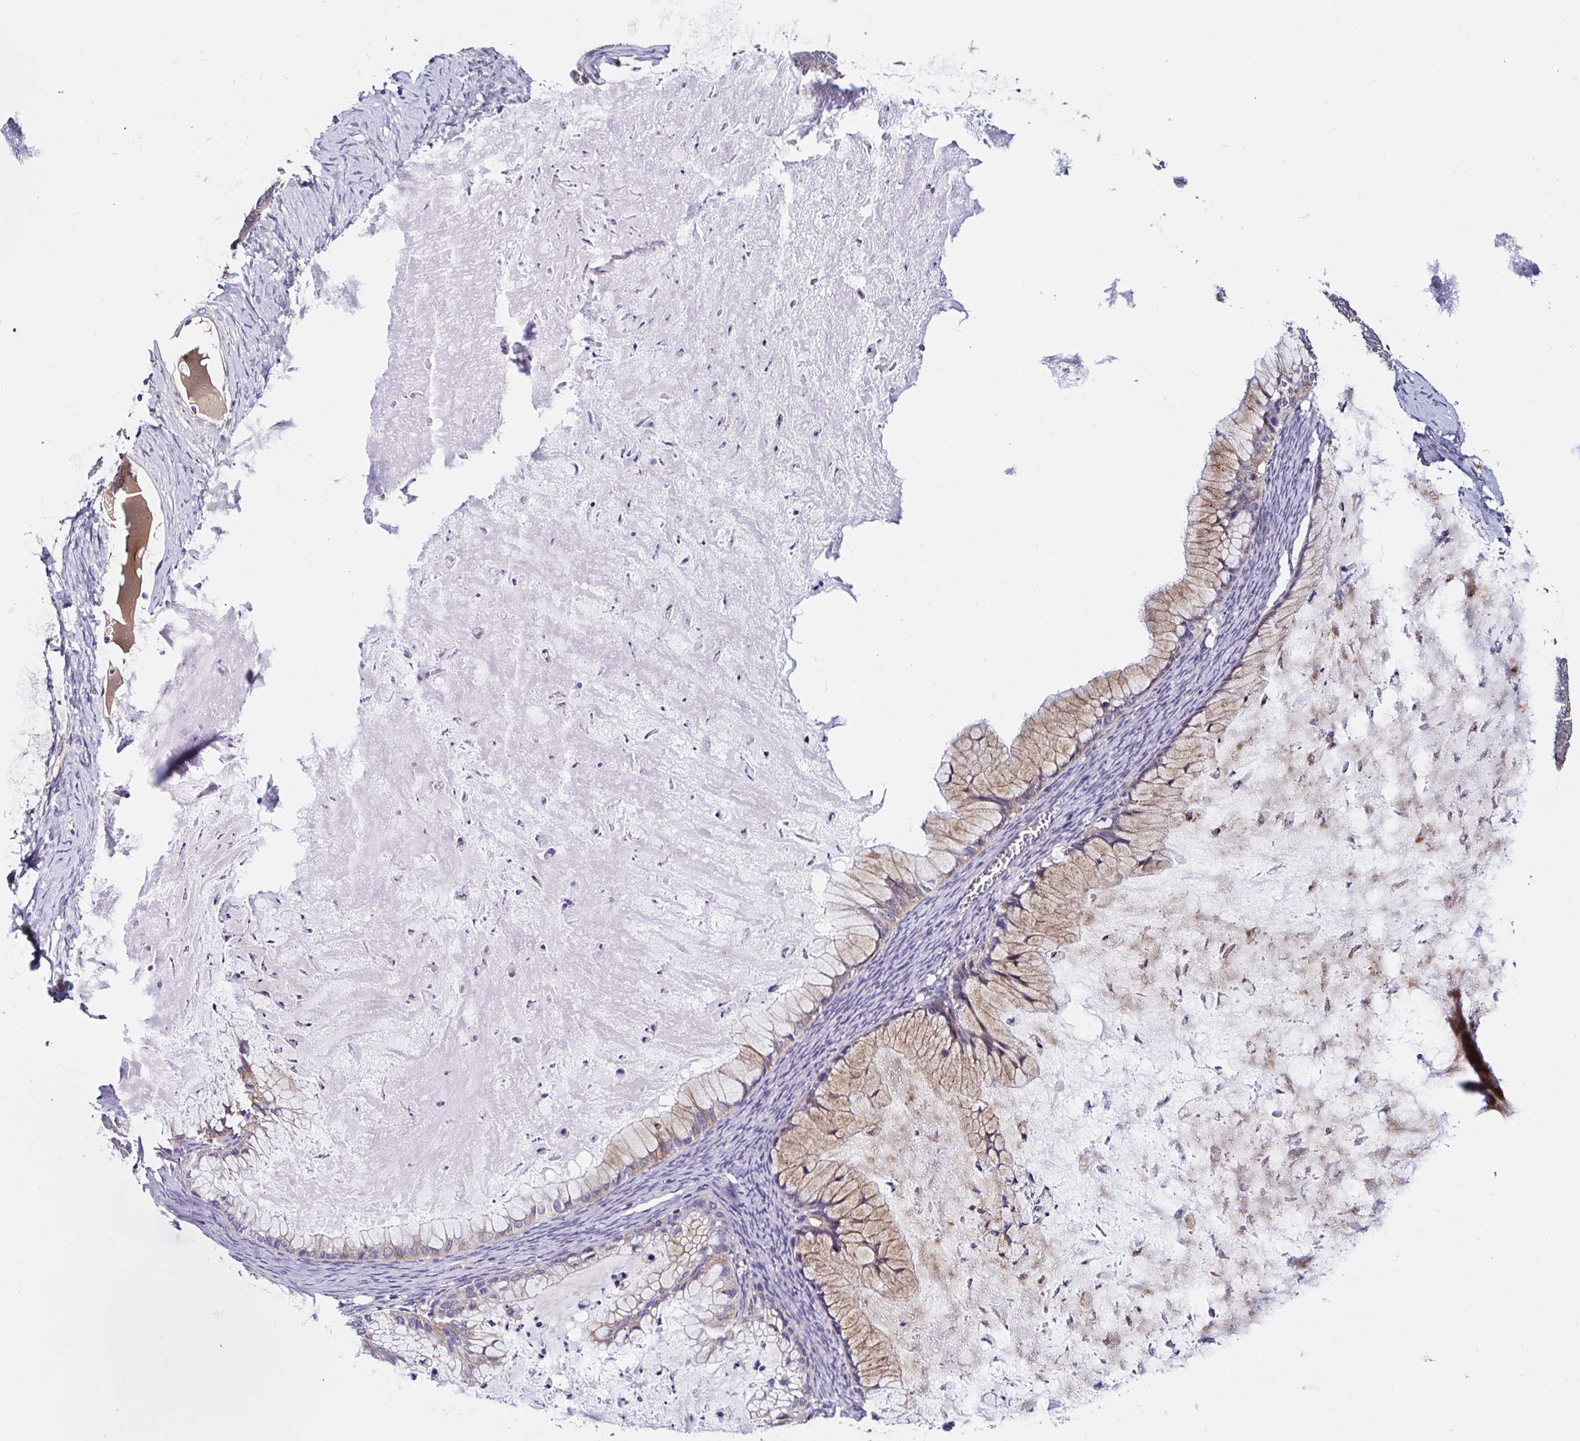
{"staining": {"intensity": "weak", "quantity": ">75%", "location": "cytoplasmic/membranous"}, "tissue": "ovarian cancer", "cell_type": "Tumor cells", "image_type": "cancer", "snomed": [{"axis": "morphology", "description": "Cystadenocarcinoma, mucinous, NOS"}, {"axis": "topography", "description": "Ovary"}], "caption": "DAB (3,3'-diaminobenzidine) immunohistochemical staining of ovarian cancer shows weak cytoplasmic/membranous protein positivity in about >75% of tumor cells. (DAB = brown stain, brightfield microscopy at high magnification).", "gene": "VSIG2", "patient": {"sex": "female", "age": 72}}